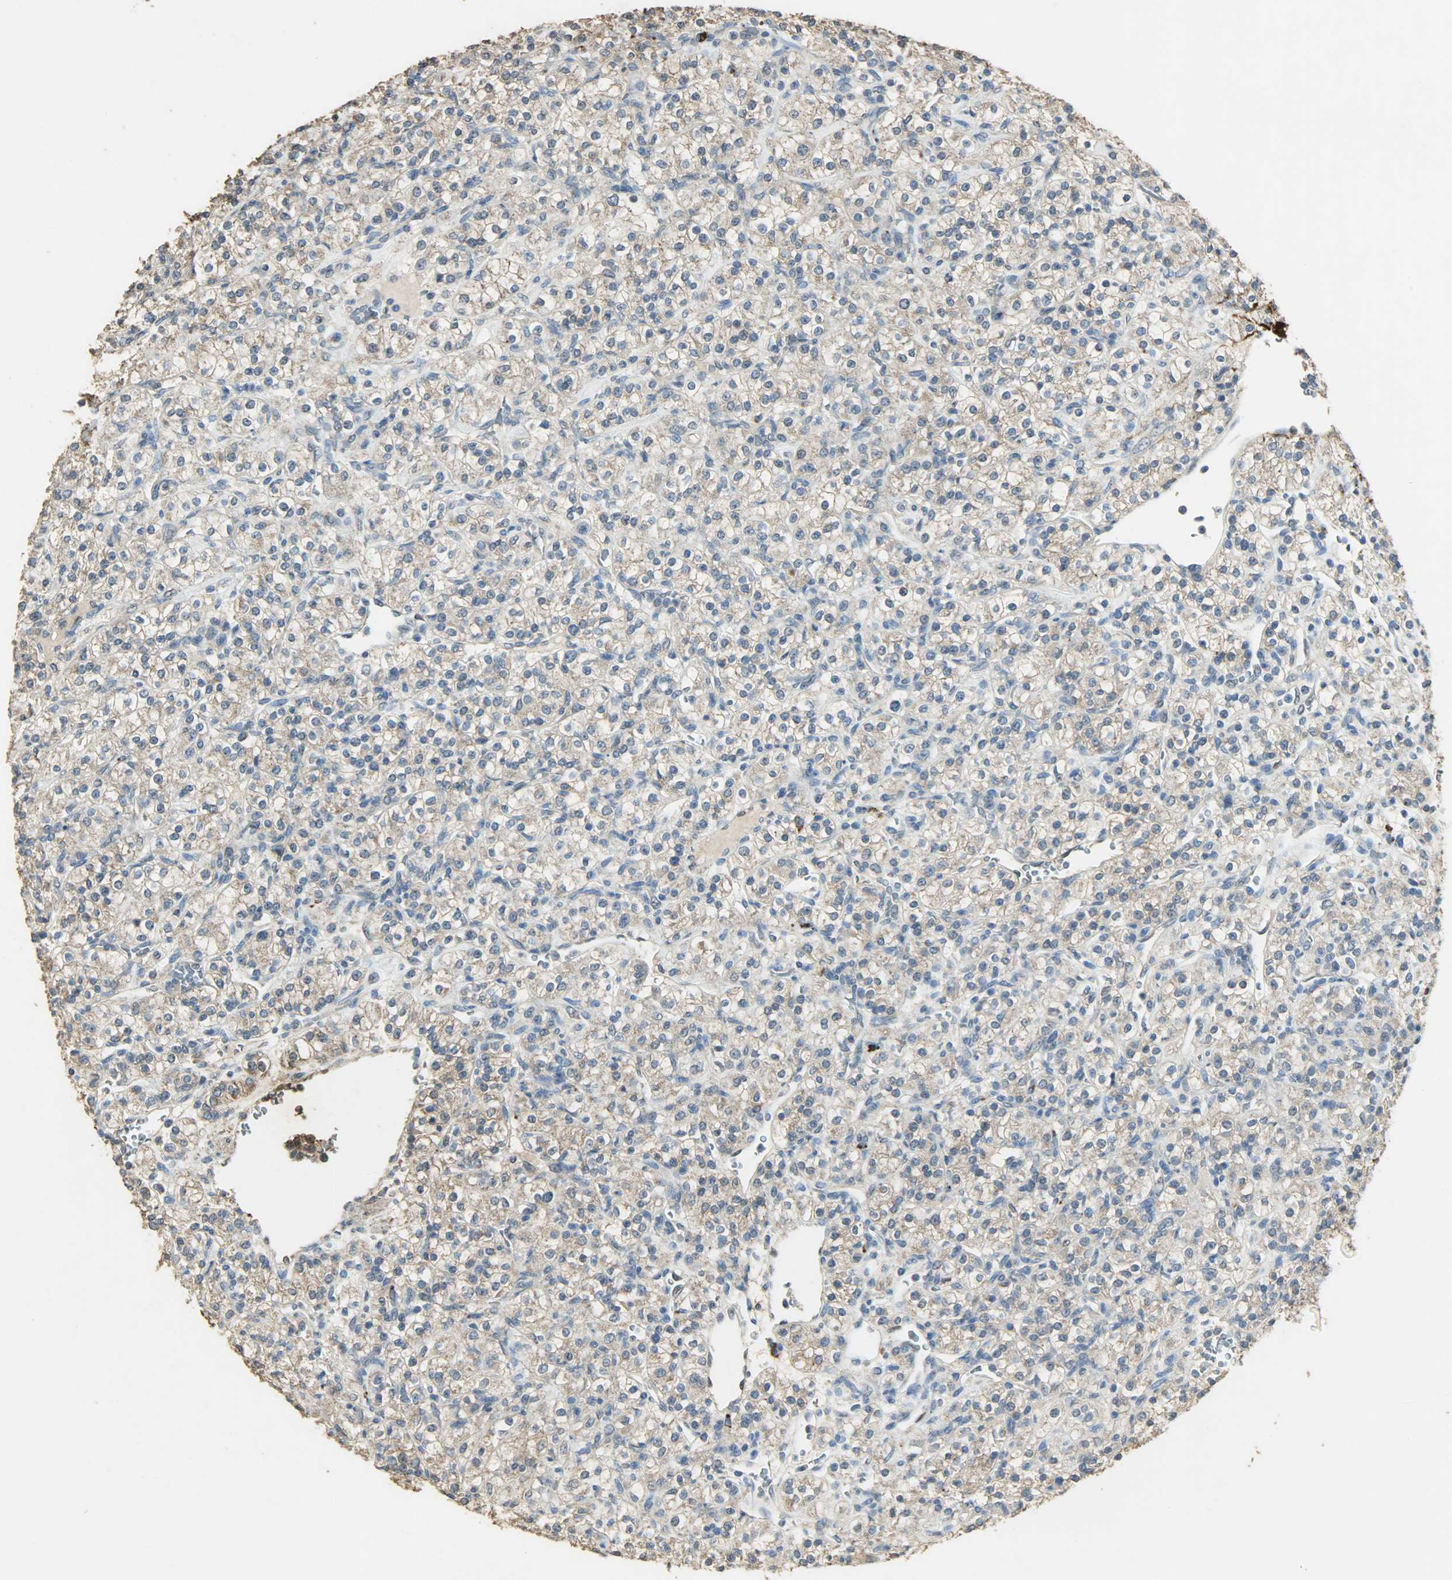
{"staining": {"intensity": "weak", "quantity": ">75%", "location": "cytoplasmic/membranous"}, "tissue": "renal cancer", "cell_type": "Tumor cells", "image_type": "cancer", "snomed": [{"axis": "morphology", "description": "Adenocarcinoma, NOS"}, {"axis": "topography", "description": "Kidney"}], "caption": "The immunohistochemical stain highlights weak cytoplasmic/membranous expression in tumor cells of renal cancer (adenocarcinoma) tissue. The protein of interest is shown in brown color, while the nuclei are stained blue.", "gene": "ASB9", "patient": {"sex": "male", "age": 77}}